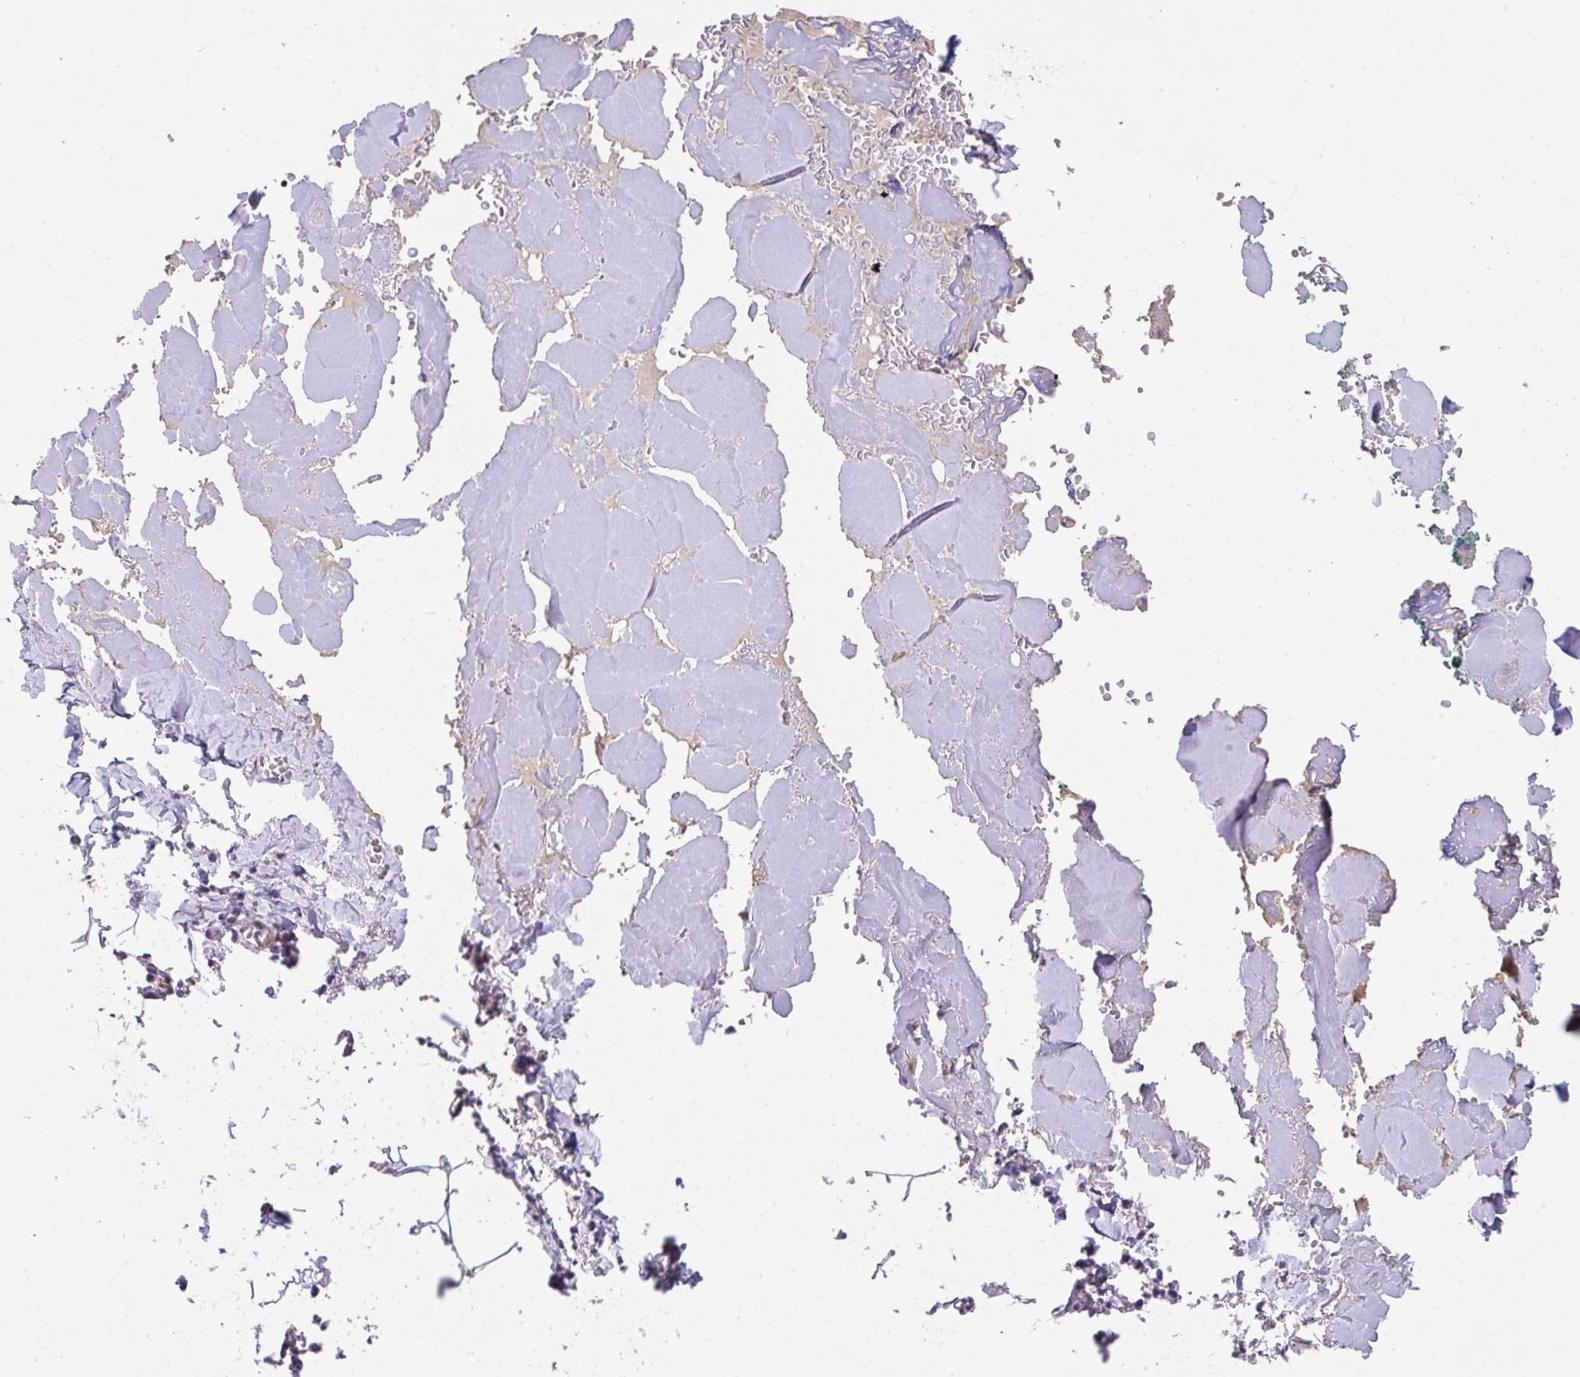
{"staining": {"intensity": "negative", "quantity": "none", "location": "none"}, "tissue": "adipose tissue", "cell_type": "Adipocytes", "image_type": "normal", "snomed": [{"axis": "morphology", "description": "Normal tissue, NOS"}, {"axis": "topography", "description": "Vulva"}, {"axis": "topography", "description": "Peripheral nerve tissue"}], "caption": "The immunohistochemistry (IHC) micrograph has no significant staining in adipocytes of adipose tissue. Brightfield microscopy of immunohistochemistry (IHC) stained with DAB (3,3'-diaminobenzidine) (brown) and hematoxylin (blue), captured at high magnification.", "gene": "RBBP6", "patient": {"sex": "female", "age": 66}}